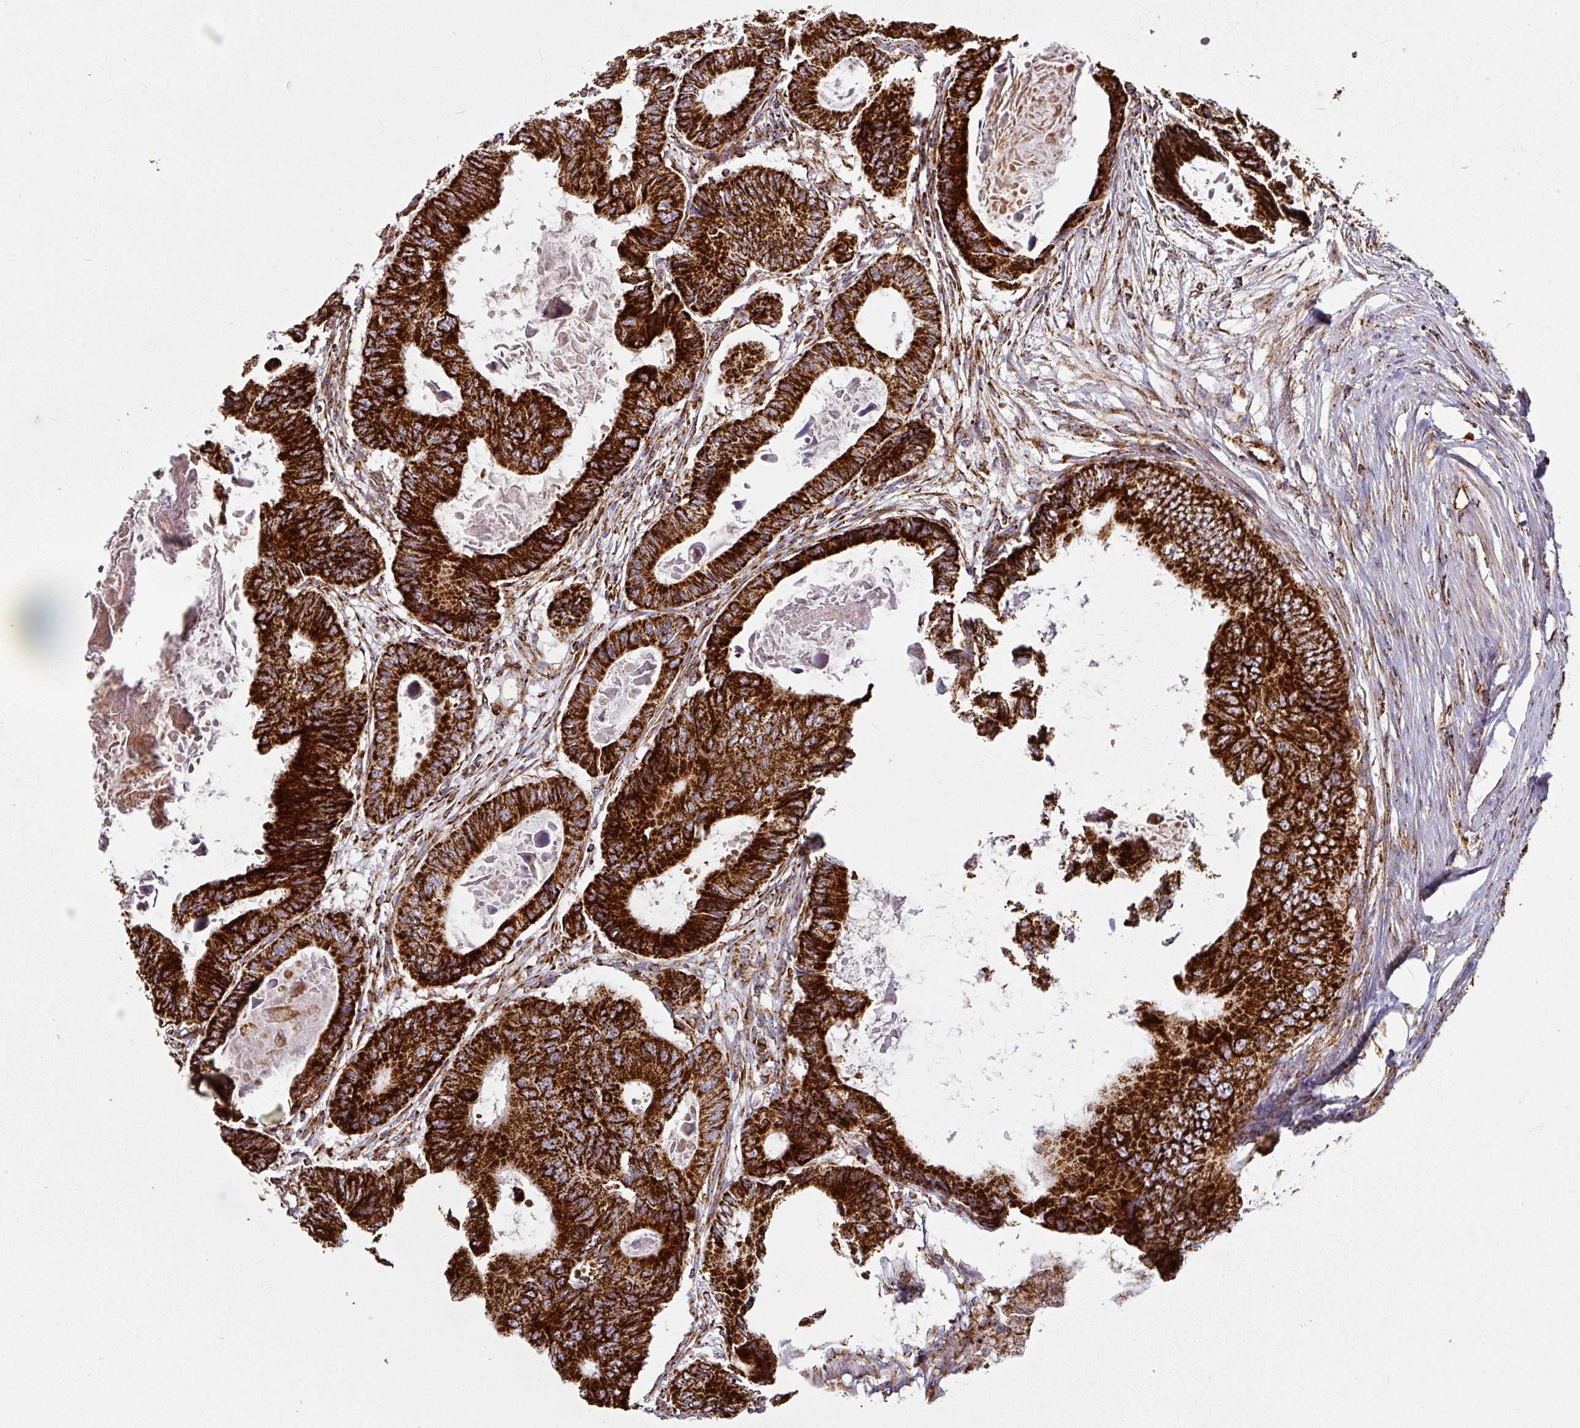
{"staining": {"intensity": "strong", "quantity": ">75%", "location": "cytoplasmic/membranous"}, "tissue": "colorectal cancer", "cell_type": "Tumor cells", "image_type": "cancer", "snomed": [{"axis": "morphology", "description": "Adenocarcinoma, NOS"}, {"axis": "topography", "description": "Colon"}], "caption": "Protein expression analysis of colorectal cancer displays strong cytoplasmic/membranous expression in about >75% of tumor cells. (DAB (3,3'-diaminobenzidine) IHC with brightfield microscopy, high magnification).", "gene": "TRAP1", "patient": {"sex": "male", "age": 85}}